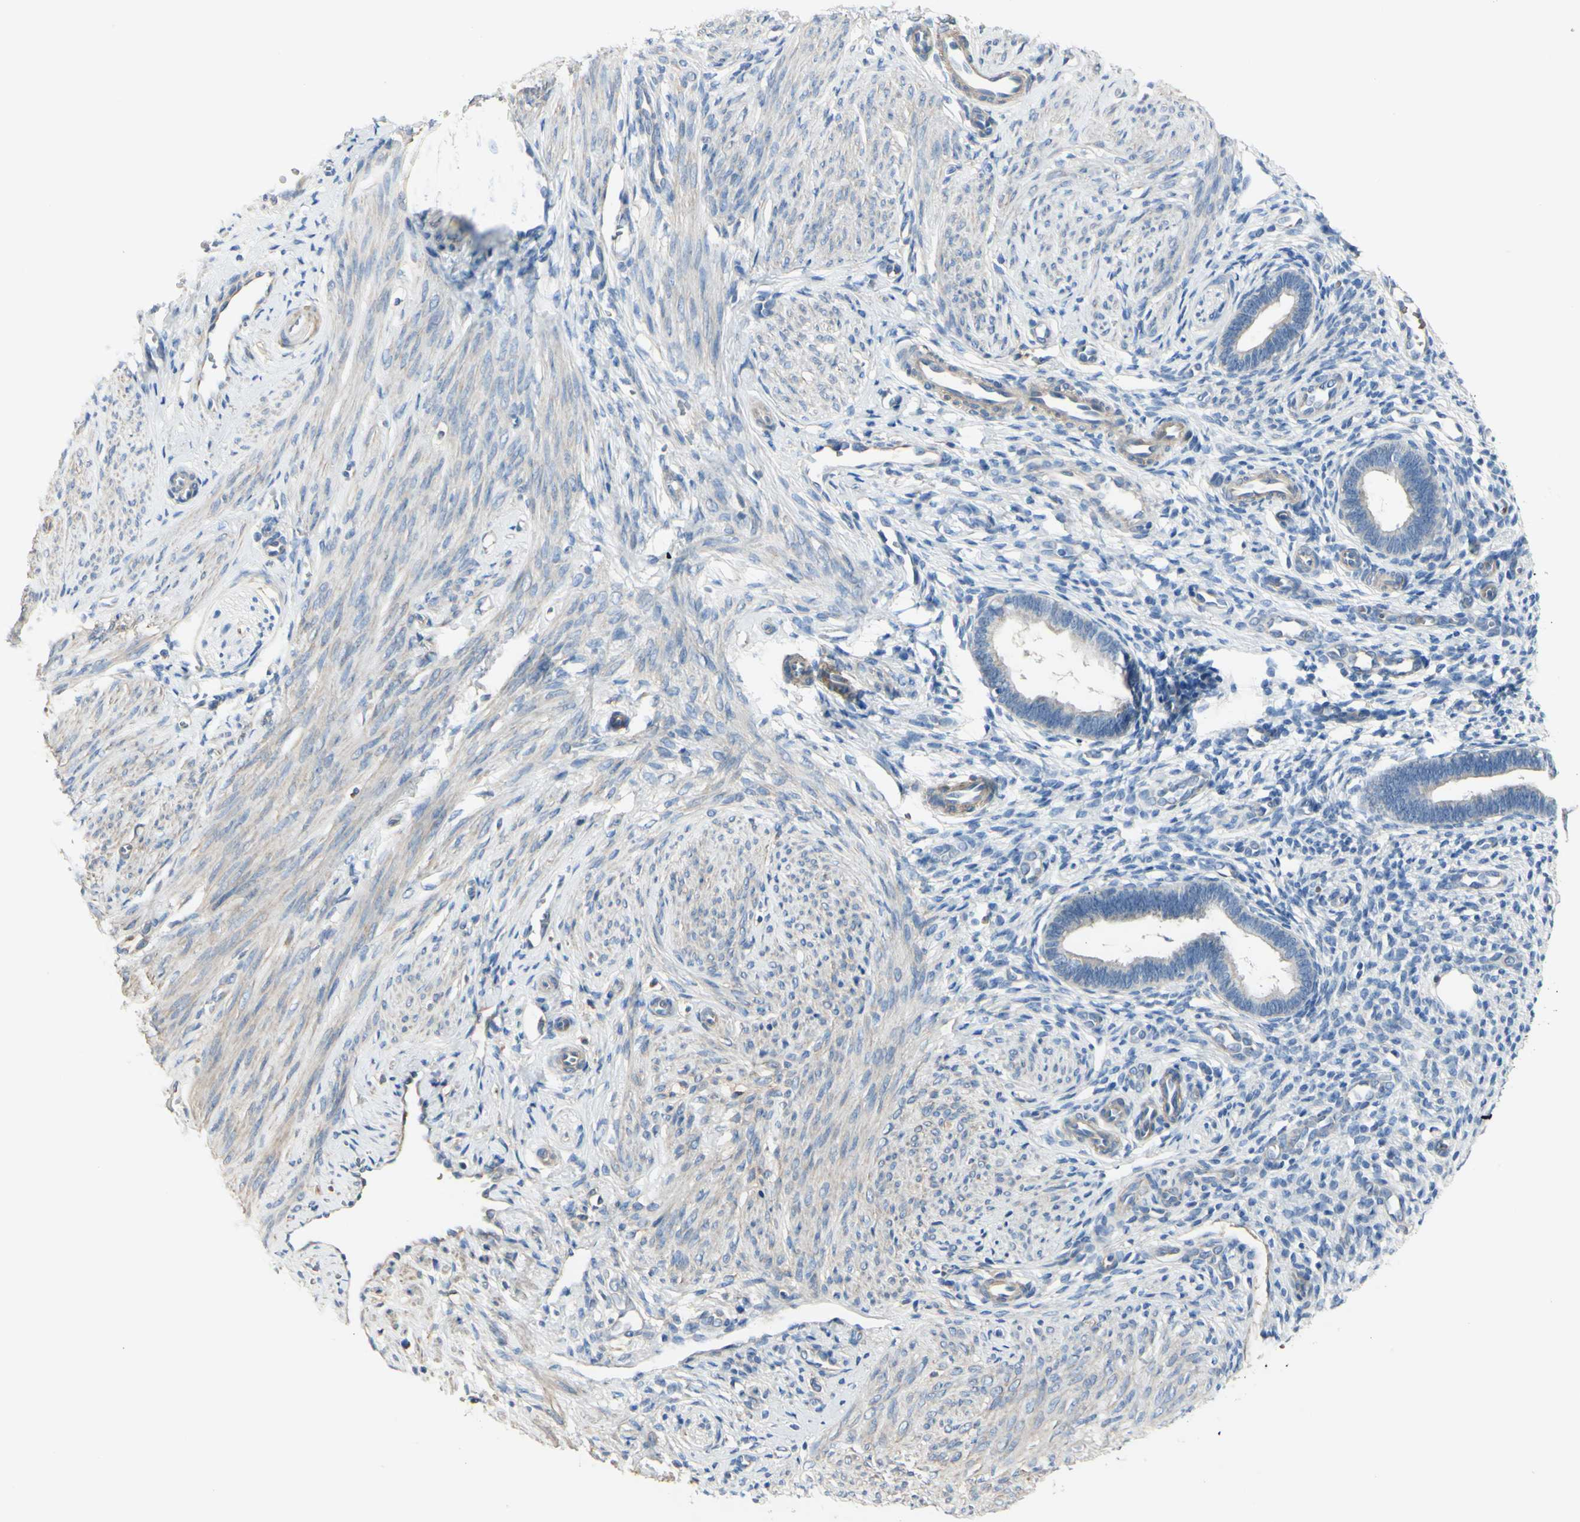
{"staining": {"intensity": "weak", "quantity": "25%-75%", "location": "cytoplasmic/membranous"}, "tissue": "endometrium", "cell_type": "Cells in endometrial stroma", "image_type": "normal", "snomed": [{"axis": "morphology", "description": "Normal tissue, NOS"}, {"axis": "topography", "description": "Endometrium"}], "caption": "Immunohistochemical staining of normal endometrium displays weak cytoplasmic/membranous protein positivity in approximately 25%-75% of cells in endometrial stroma.", "gene": "NCBP2L", "patient": {"sex": "female", "age": 27}}